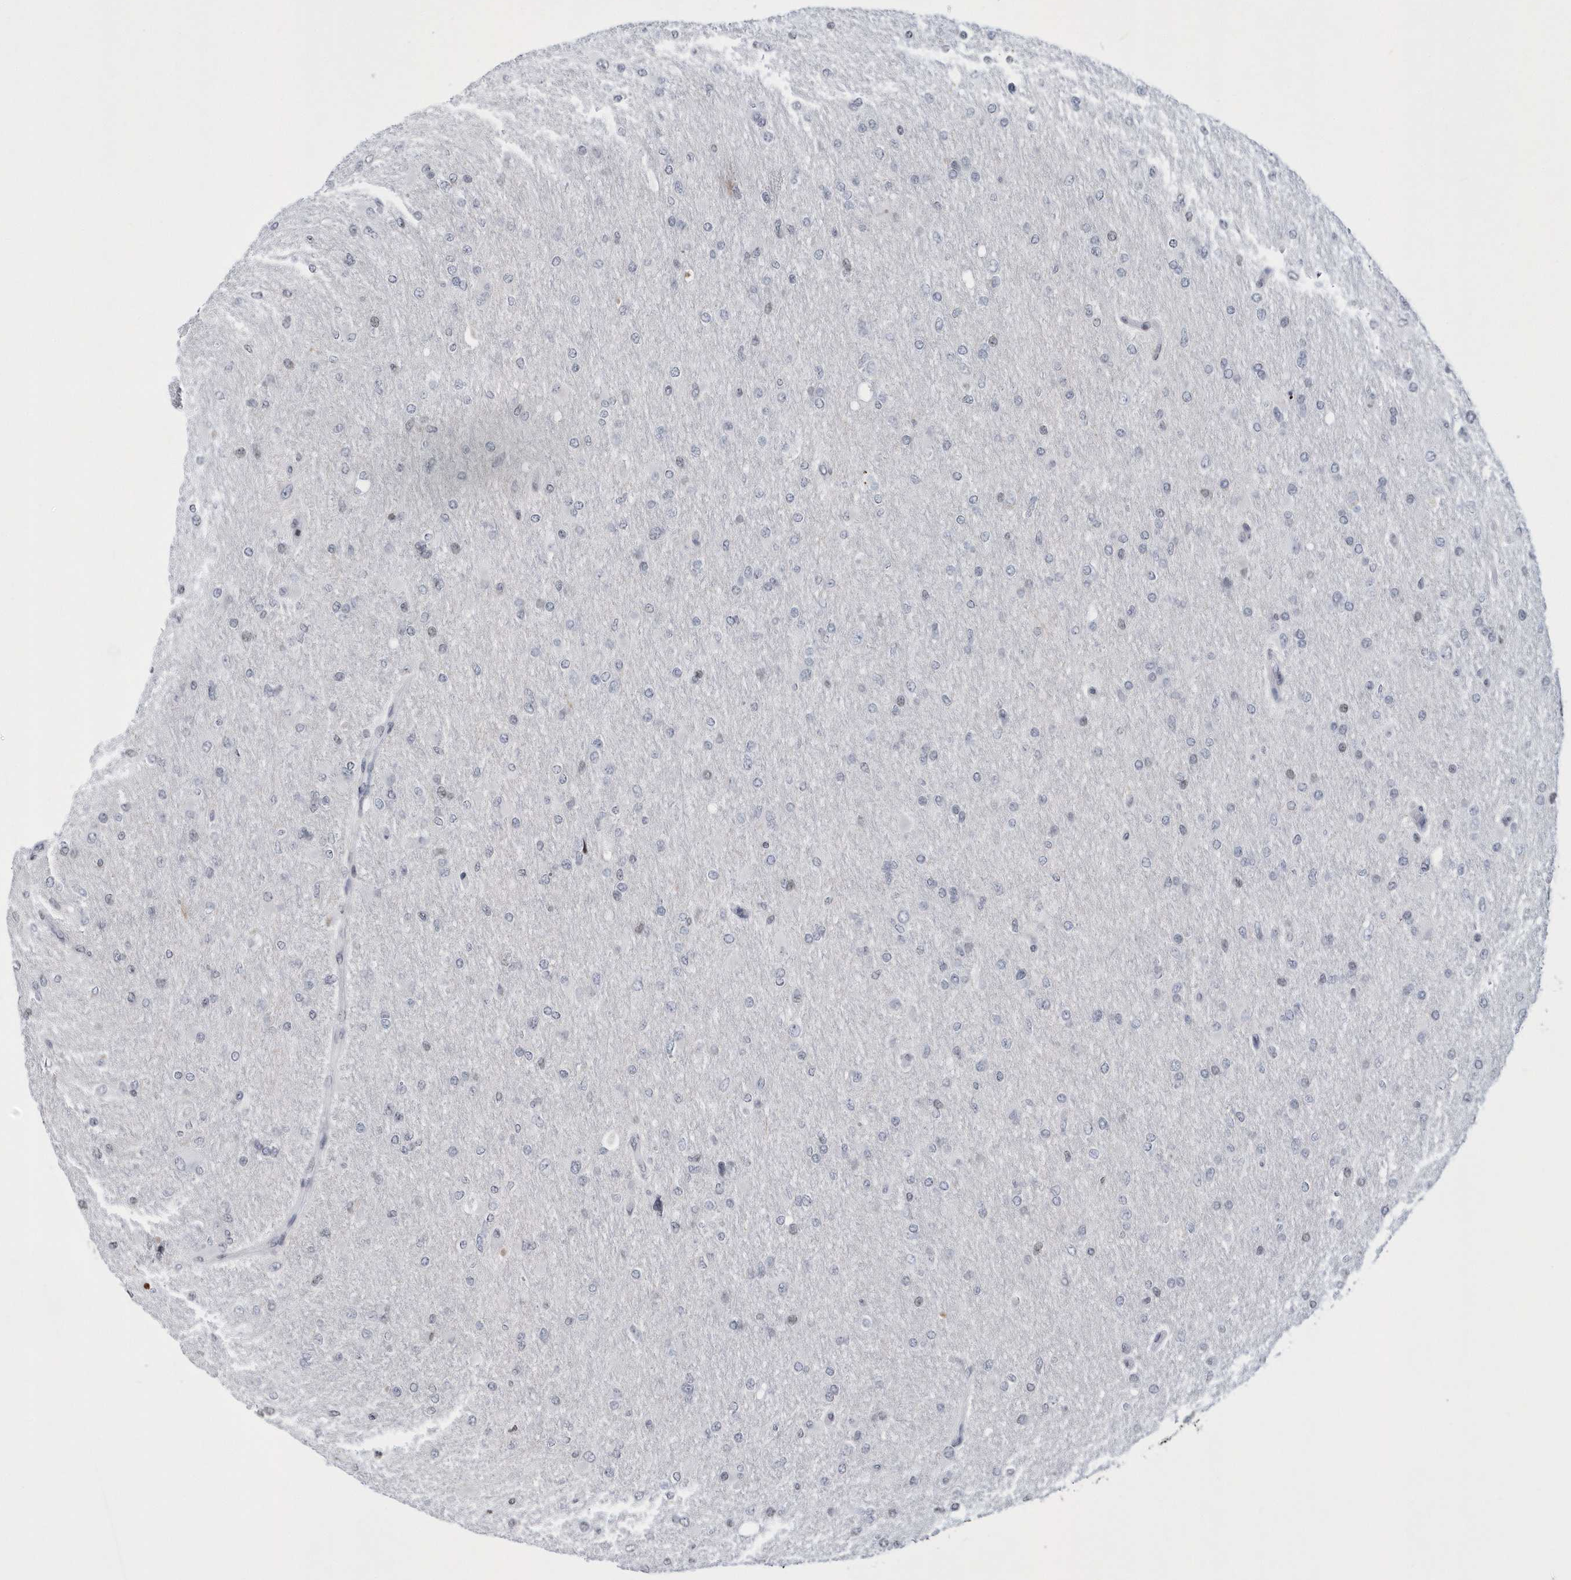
{"staining": {"intensity": "negative", "quantity": "none", "location": "none"}, "tissue": "glioma", "cell_type": "Tumor cells", "image_type": "cancer", "snomed": [{"axis": "morphology", "description": "Glioma, malignant, High grade"}, {"axis": "topography", "description": "Cerebral cortex"}], "caption": "Immunohistochemical staining of high-grade glioma (malignant) demonstrates no significant staining in tumor cells.", "gene": "VWA5B2", "patient": {"sex": "female", "age": 36}}